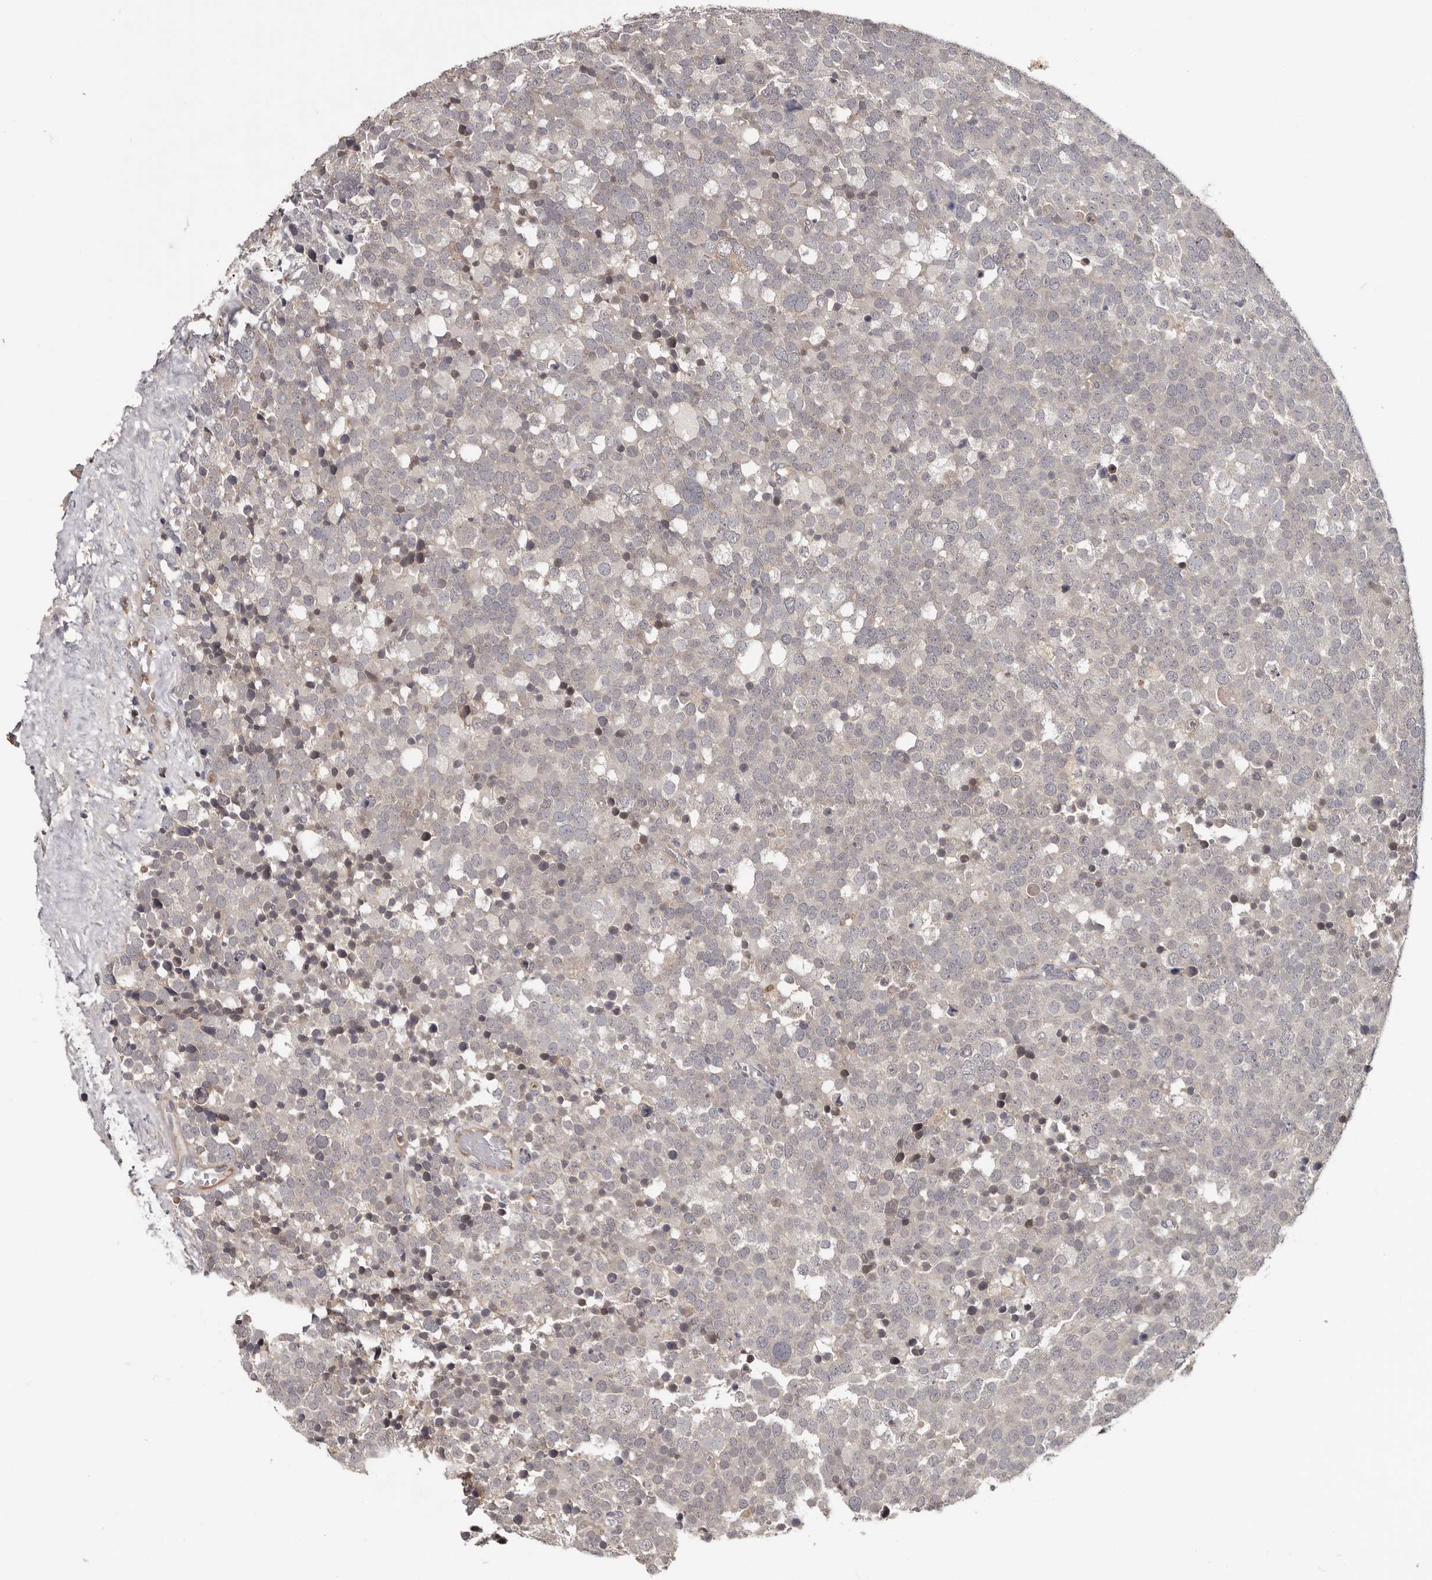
{"staining": {"intensity": "negative", "quantity": "none", "location": "none"}, "tissue": "testis cancer", "cell_type": "Tumor cells", "image_type": "cancer", "snomed": [{"axis": "morphology", "description": "Seminoma, NOS"}, {"axis": "topography", "description": "Testis"}], "caption": "Human testis seminoma stained for a protein using immunohistochemistry displays no positivity in tumor cells.", "gene": "ANKRD44", "patient": {"sex": "male", "age": 71}}